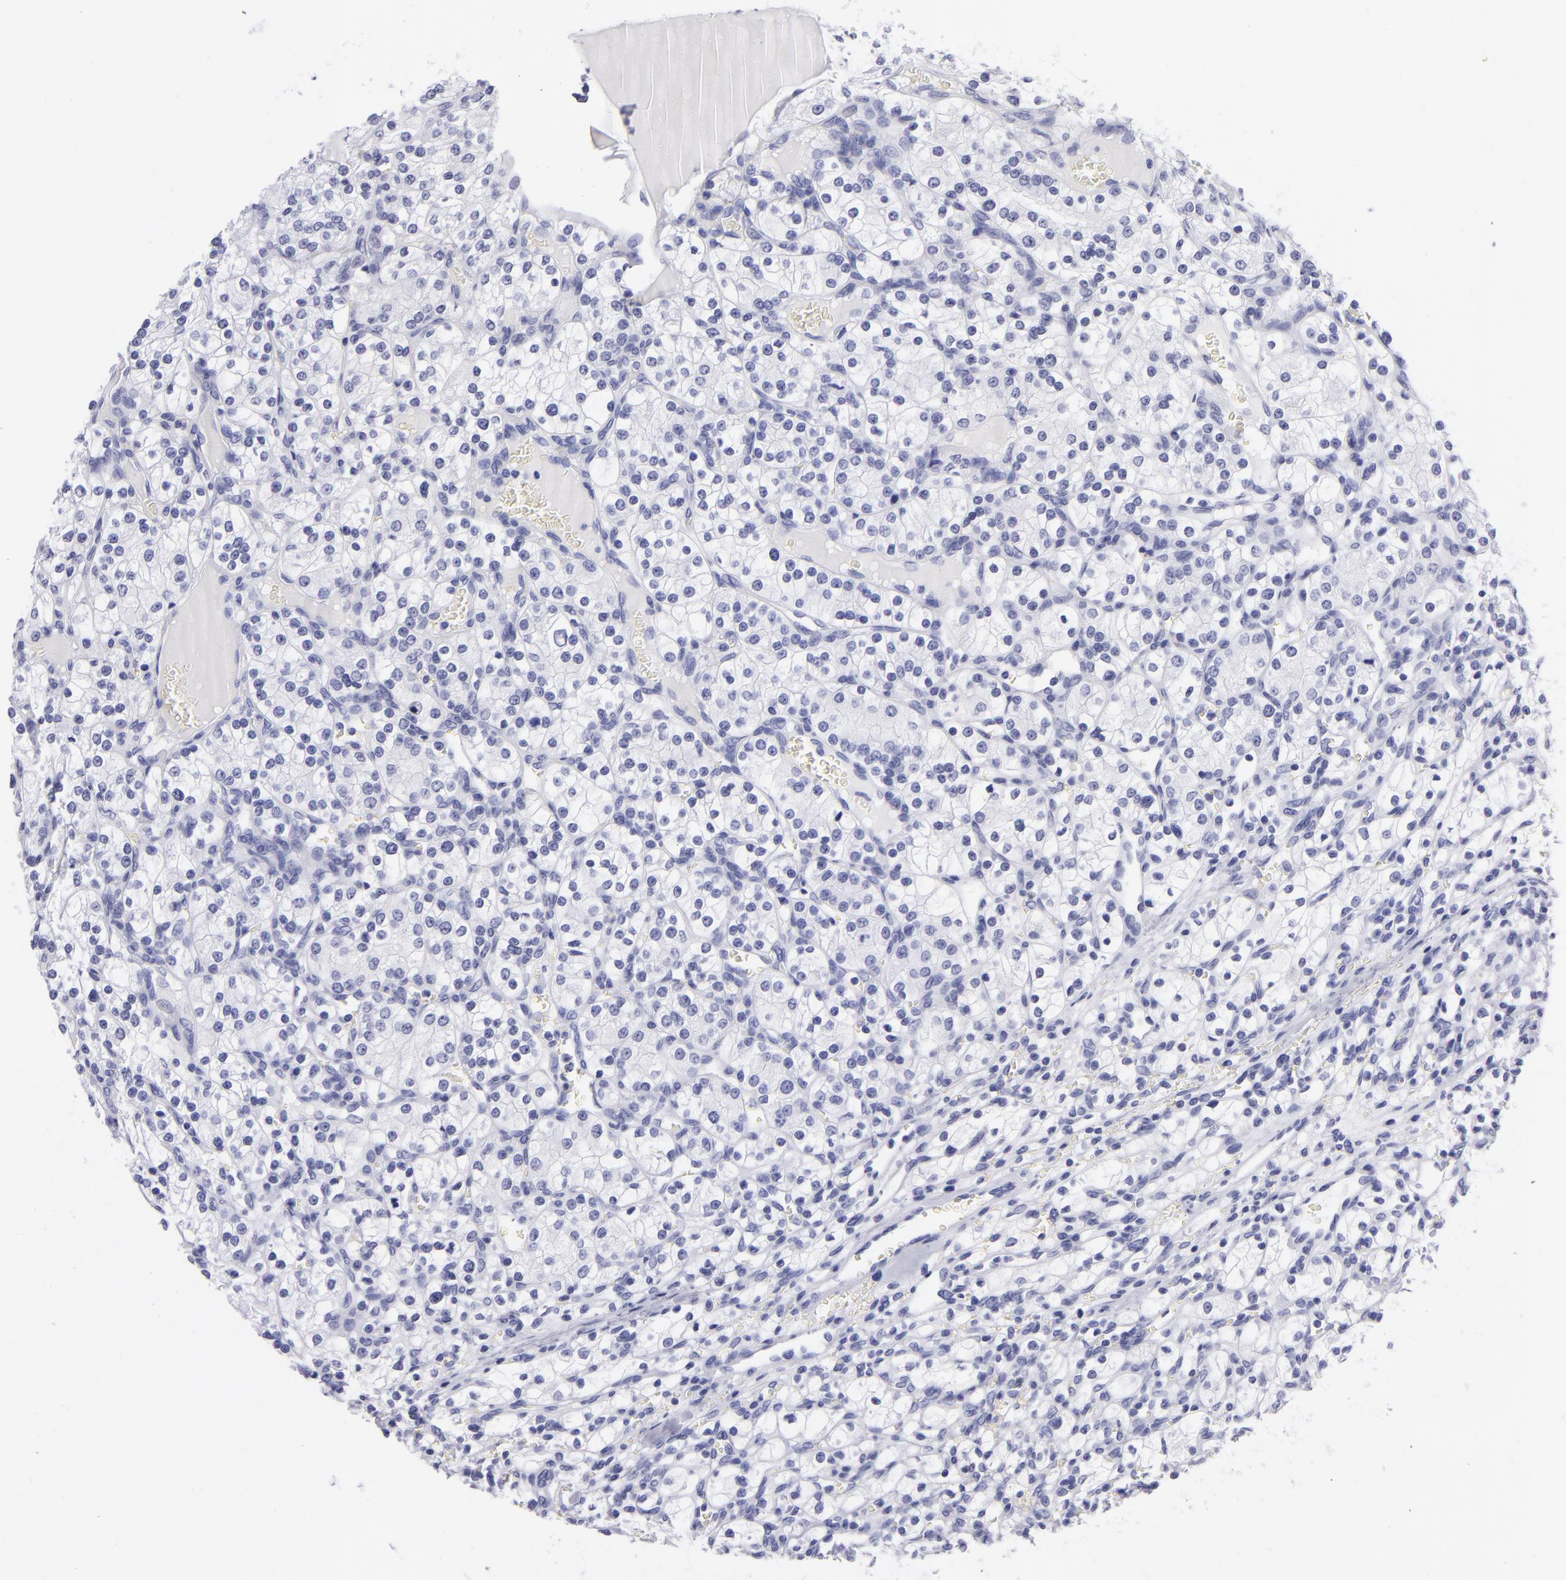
{"staining": {"intensity": "negative", "quantity": "none", "location": "none"}, "tissue": "renal cancer", "cell_type": "Tumor cells", "image_type": "cancer", "snomed": [{"axis": "morphology", "description": "Adenocarcinoma, NOS"}, {"axis": "topography", "description": "Kidney"}], "caption": "The micrograph demonstrates no staining of tumor cells in adenocarcinoma (renal). (DAB immunohistochemistry (IHC), high magnification).", "gene": "PVALB", "patient": {"sex": "female", "age": 62}}